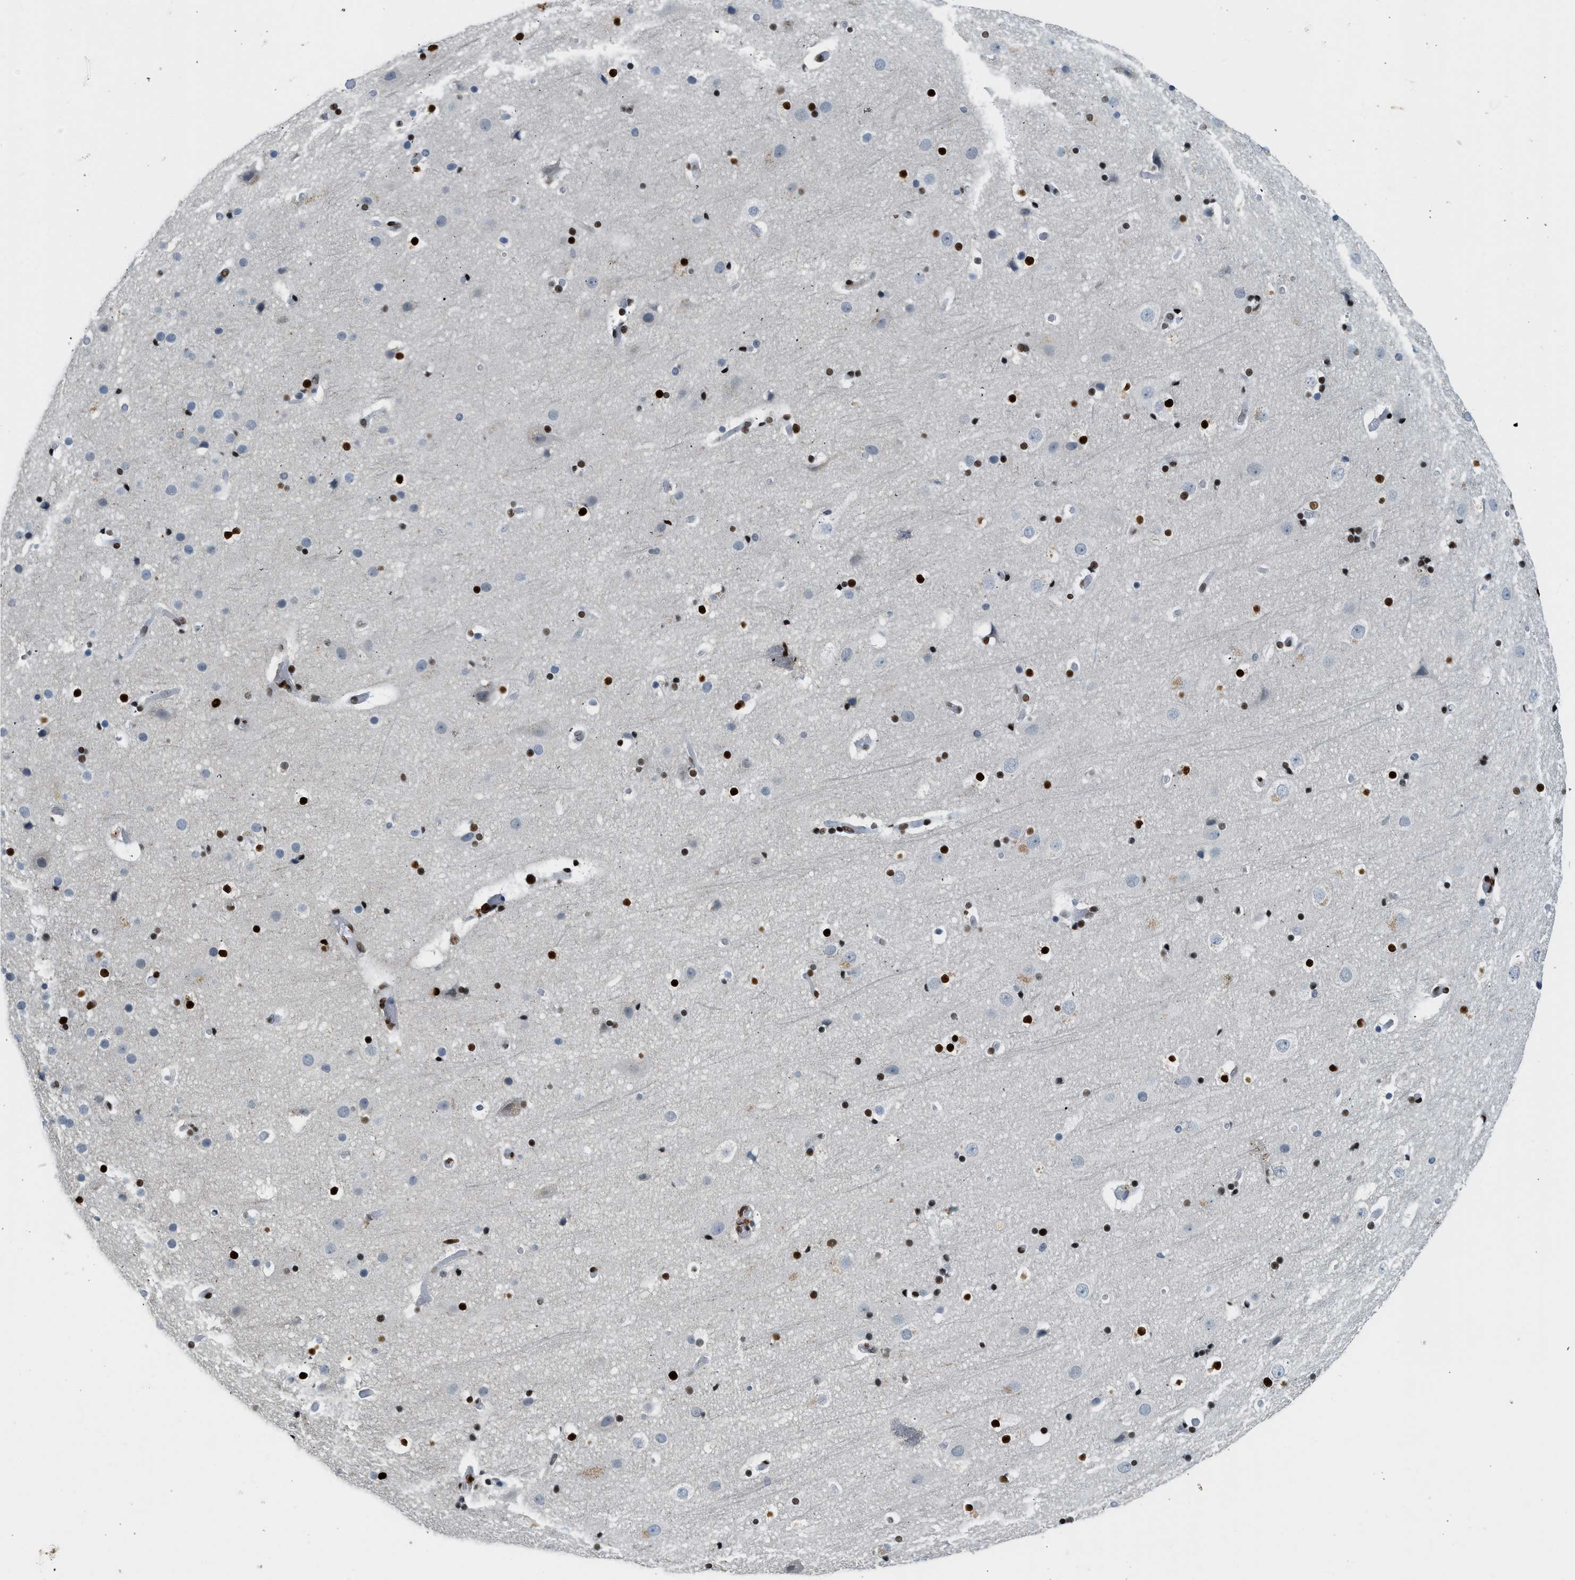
{"staining": {"intensity": "moderate", "quantity": ">75%", "location": "cytoplasmic/membranous,nuclear"}, "tissue": "cerebral cortex", "cell_type": "Endothelial cells", "image_type": "normal", "snomed": [{"axis": "morphology", "description": "Normal tissue, NOS"}, {"axis": "topography", "description": "Cerebral cortex"}], "caption": "Immunohistochemical staining of unremarkable human cerebral cortex shows >75% levels of moderate cytoplasmic/membranous,nuclear protein positivity in approximately >75% of endothelial cells. (Brightfield microscopy of DAB IHC at high magnification).", "gene": "ZBTB20", "patient": {"sex": "male", "age": 57}}